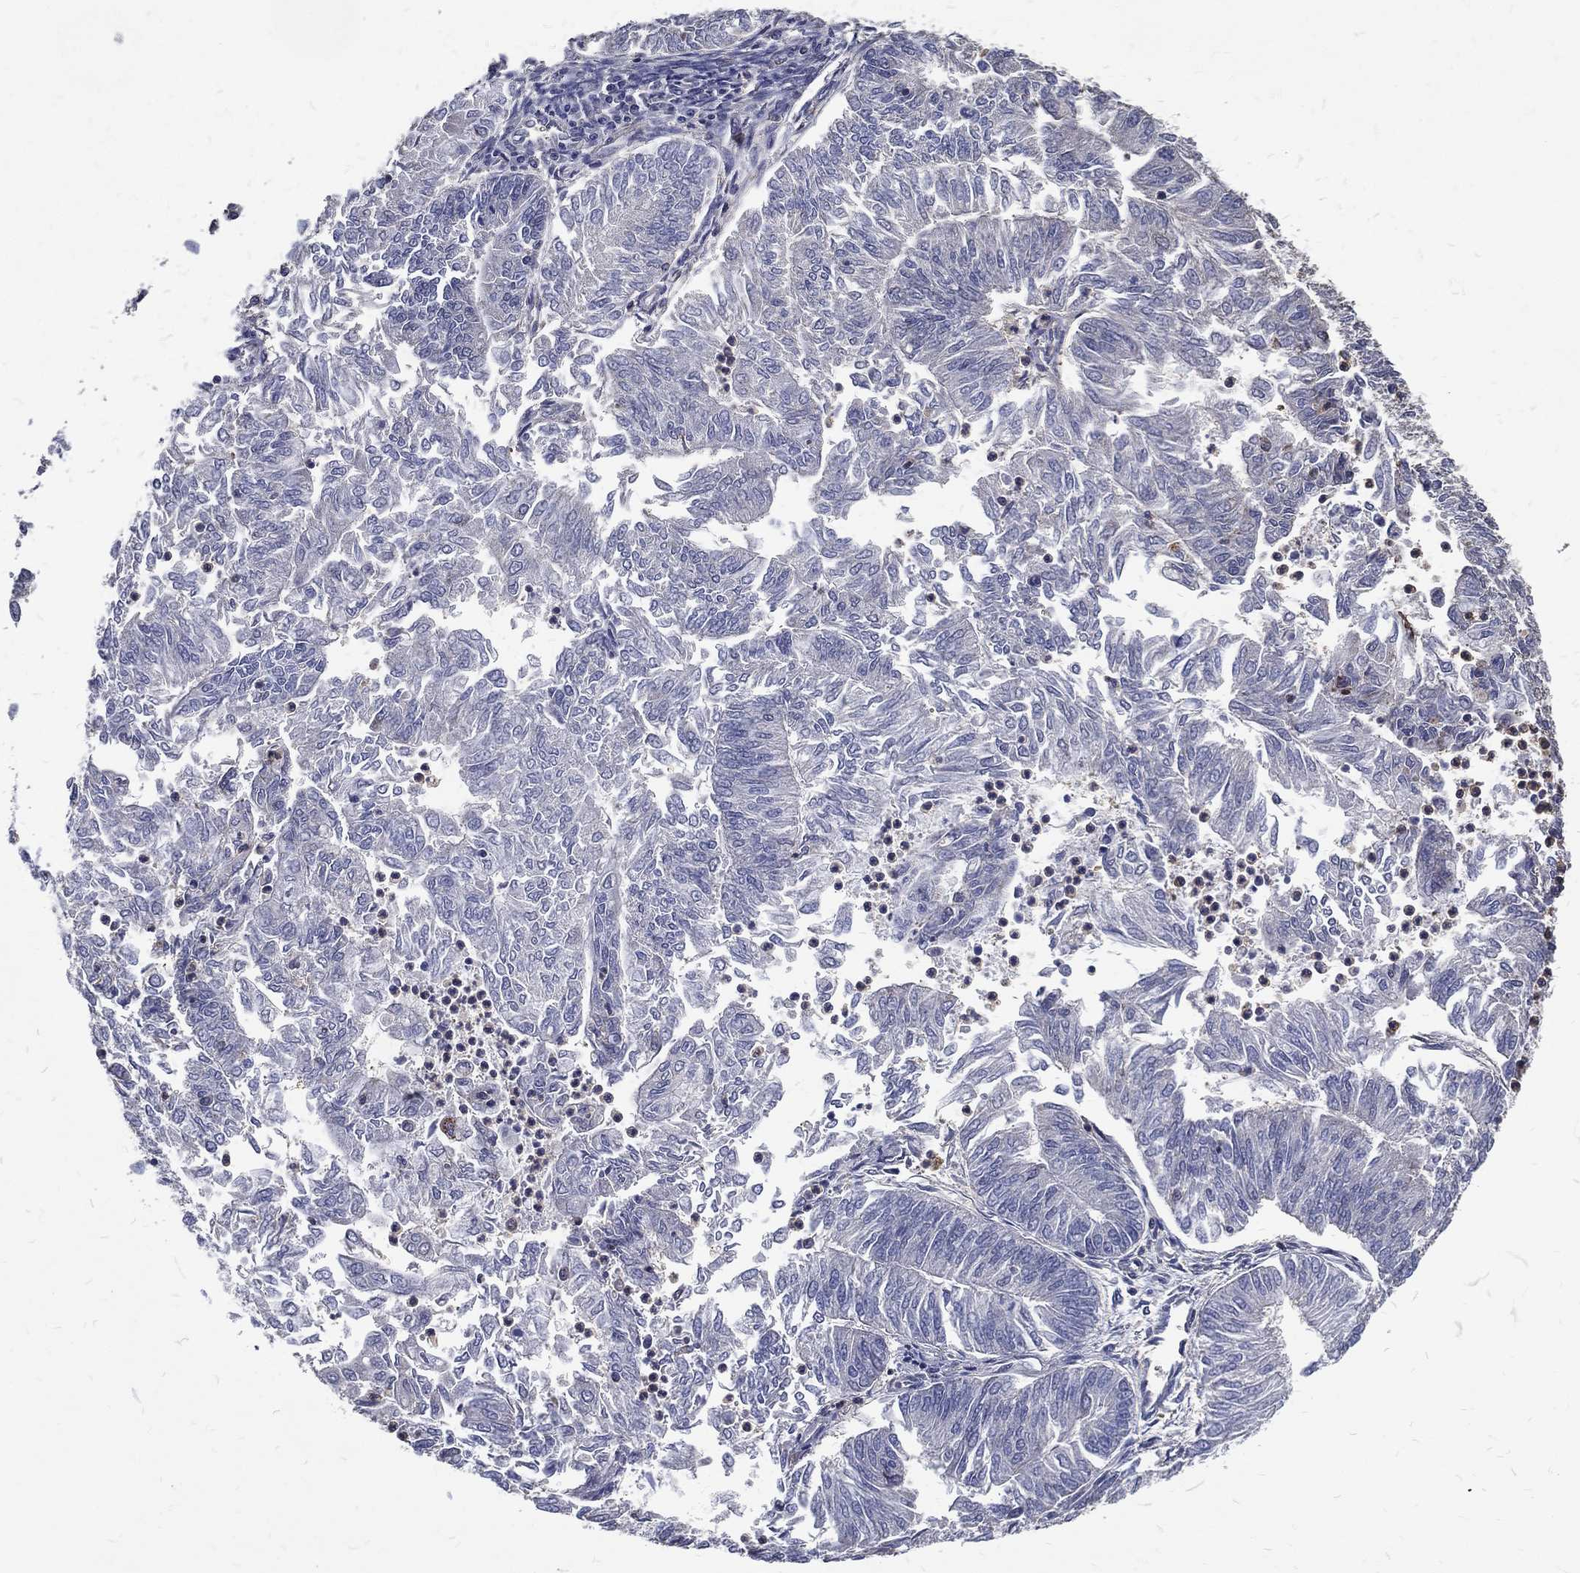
{"staining": {"intensity": "negative", "quantity": "none", "location": "none"}, "tissue": "endometrial cancer", "cell_type": "Tumor cells", "image_type": "cancer", "snomed": [{"axis": "morphology", "description": "Adenocarcinoma, NOS"}, {"axis": "topography", "description": "Endometrium"}], "caption": "A histopathology image of endometrial adenocarcinoma stained for a protein reveals no brown staining in tumor cells.", "gene": "GPR183", "patient": {"sex": "female", "age": 59}}